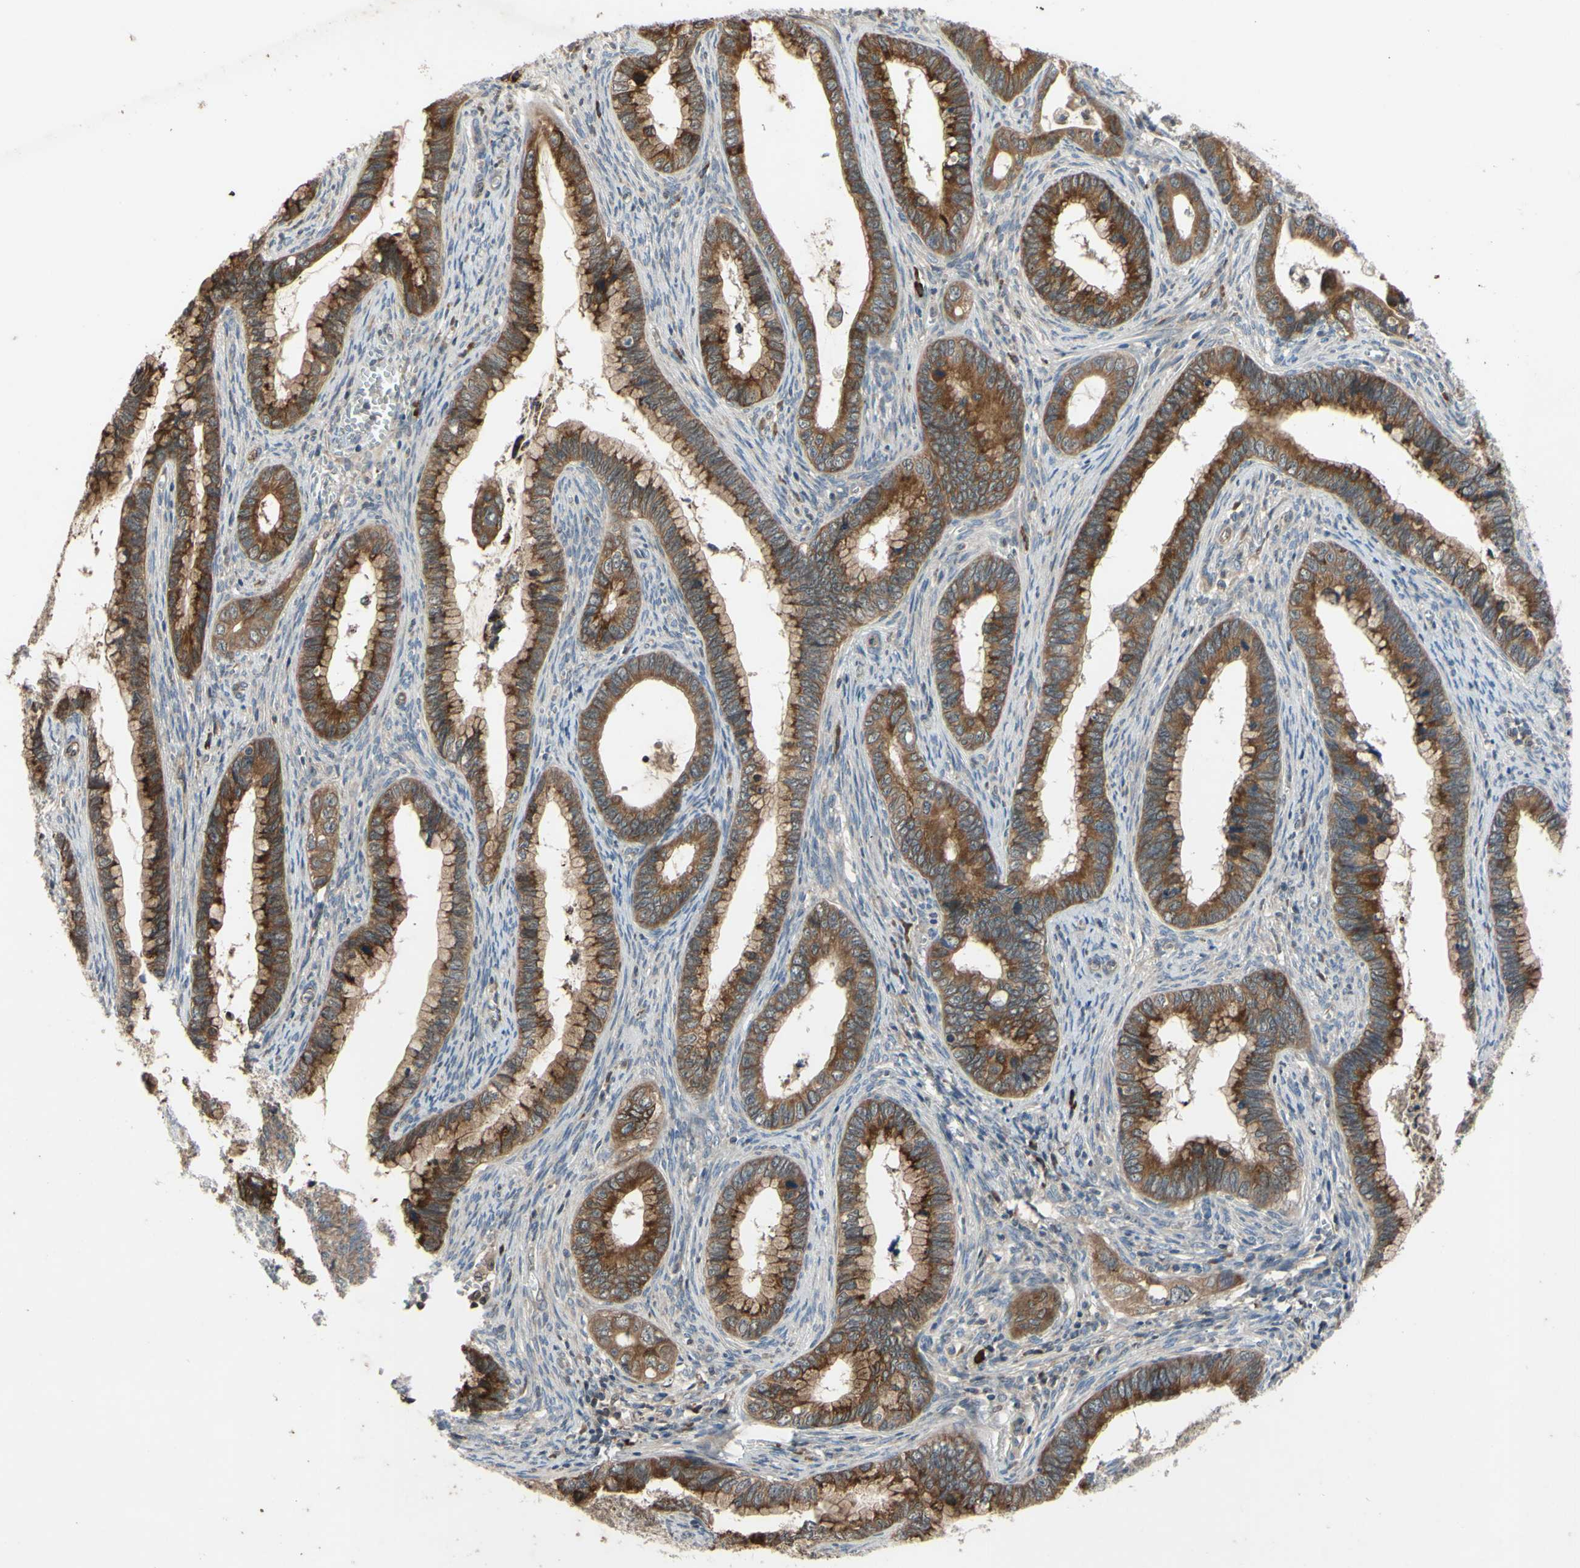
{"staining": {"intensity": "moderate", "quantity": ">75%", "location": "cytoplasmic/membranous"}, "tissue": "cervical cancer", "cell_type": "Tumor cells", "image_type": "cancer", "snomed": [{"axis": "morphology", "description": "Adenocarcinoma, NOS"}, {"axis": "topography", "description": "Cervix"}], "caption": "Immunohistochemistry (DAB (3,3'-diaminobenzidine)) staining of human cervical cancer (adenocarcinoma) exhibits moderate cytoplasmic/membranous protein staining in about >75% of tumor cells.", "gene": "XIAP", "patient": {"sex": "female", "age": 44}}